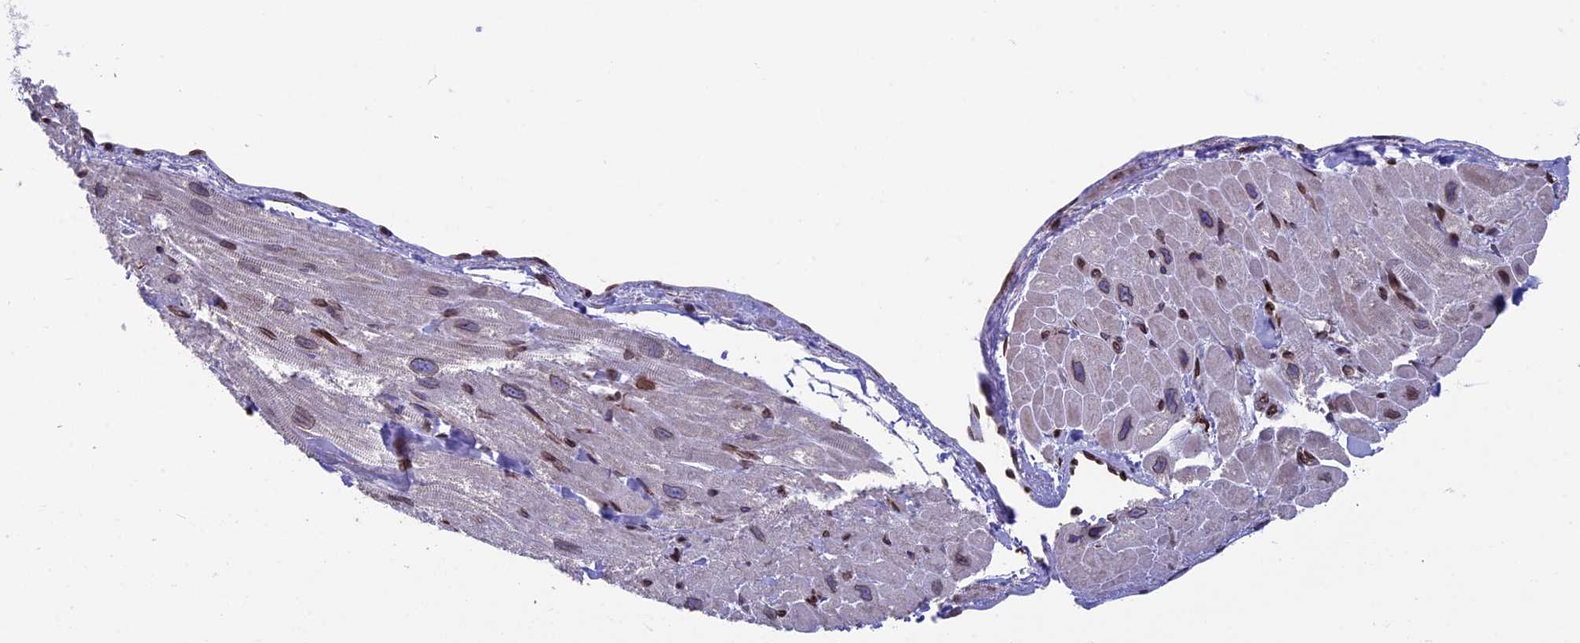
{"staining": {"intensity": "moderate", "quantity": ">75%", "location": "cytoplasmic/membranous,nuclear"}, "tissue": "heart muscle", "cell_type": "Cardiomyocytes", "image_type": "normal", "snomed": [{"axis": "morphology", "description": "Normal tissue, NOS"}, {"axis": "topography", "description": "Heart"}], "caption": "Unremarkable heart muscle was stained to show a protein in brown. There is medium levels of moderate cytoplasmic/membranous,nuclear staining in approximately >75% of cardiomyocytes. The staining was performed using DAB, with brown indicating positive protein expression. Nuclei are stained blue with hematoxylin.", "gene": "PTCHD4", "patient": {"sex": "male", "age": 65}}